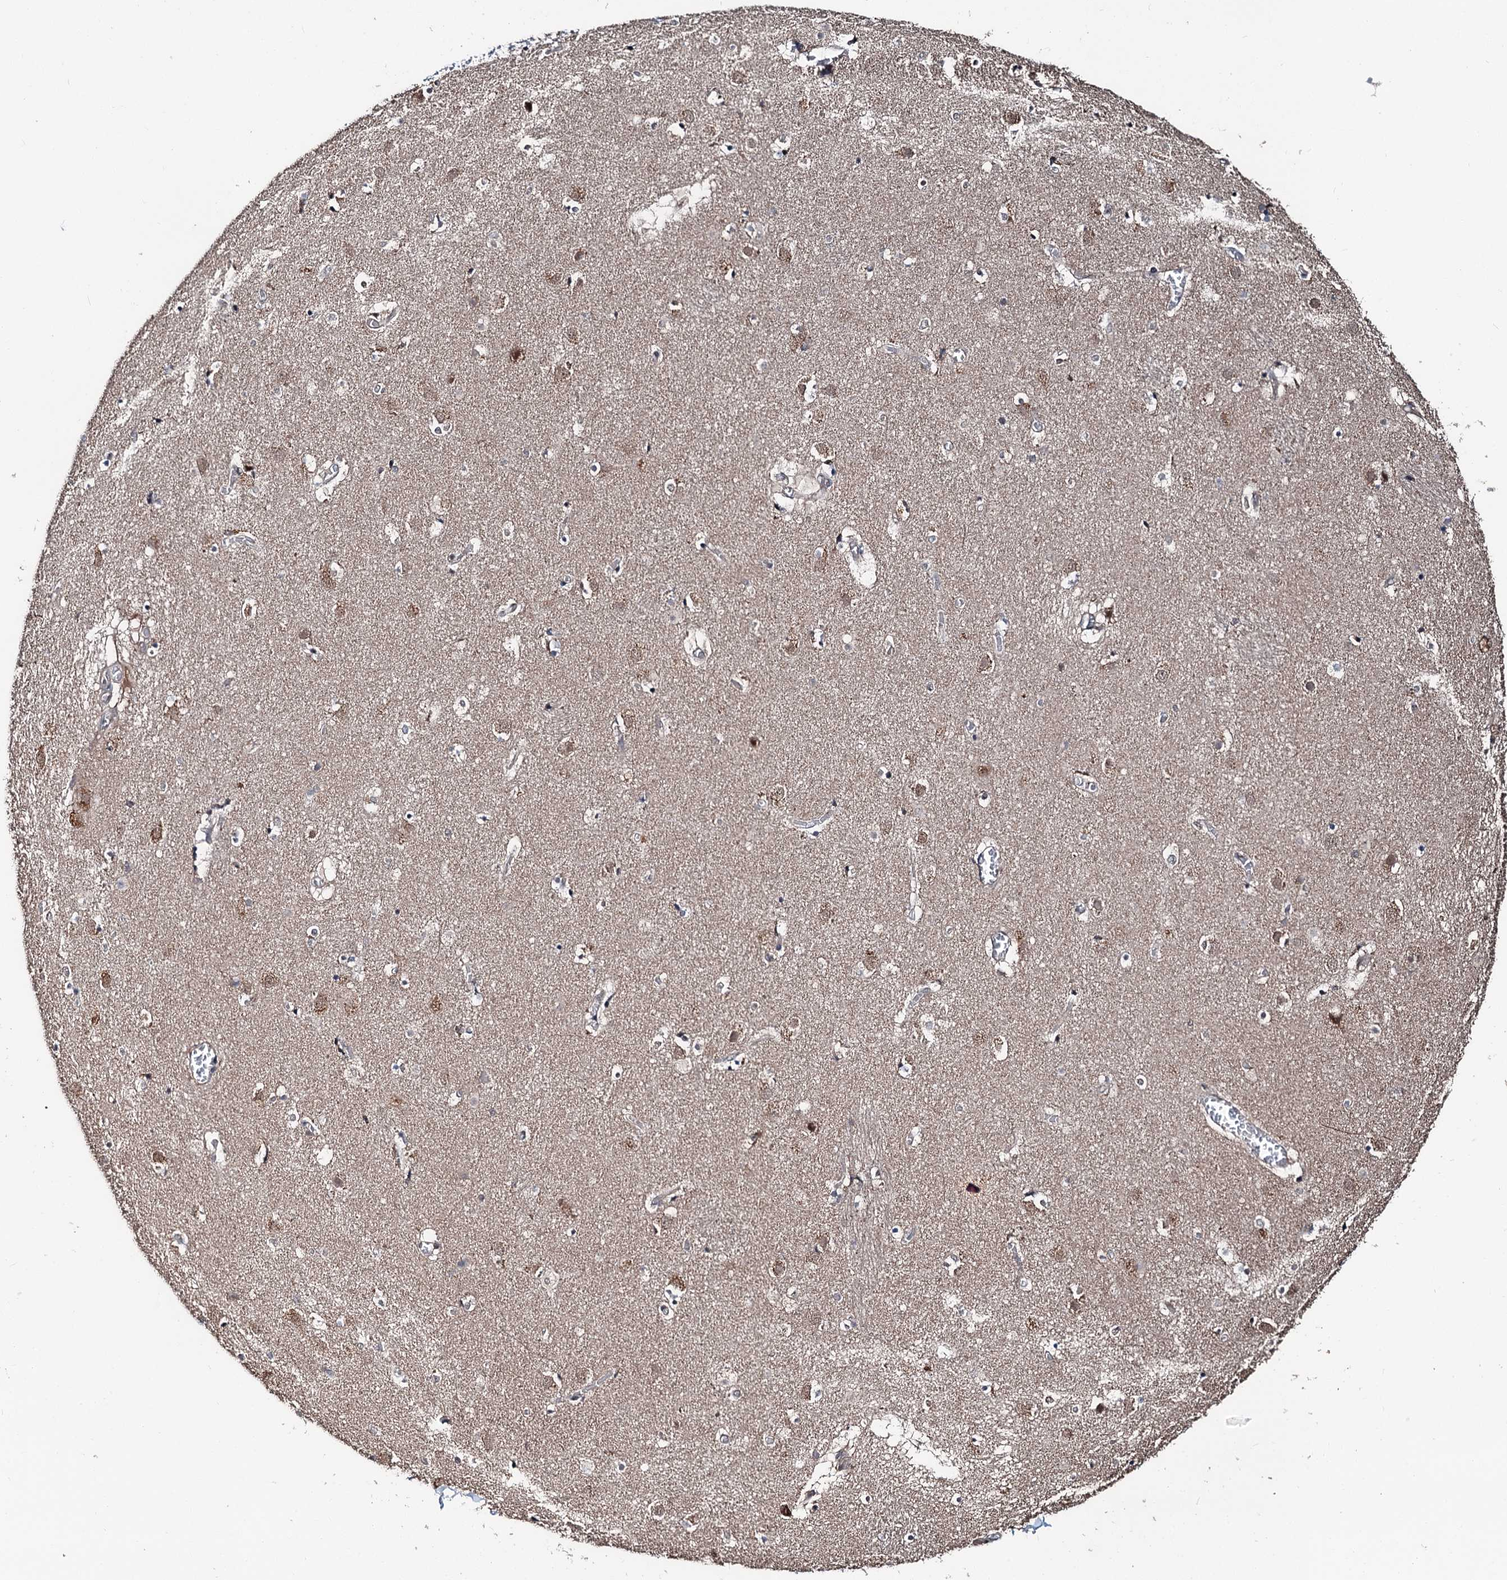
{"staining": {"intensity": "weak", "quantity": "25%-75%", "location": "cytoplasmic/membranous"}, "tissue": "caudate", "cell_type": "Glial cells", "image_type": "normal", "snomed": [{"axis": "morphology", "description": "Normal tissue, NOS"}, {"axis": "topography", "description": "Lateral ventricle wall"}], "caption": "Immunohistochemical staining of benign caudate exhibits low levels of weak cytoplasmic/membranous staining in approximately 25%-75% of glial cells. The staining was performed using DAB (3,3'-diaminobenzidine), with brown indicating positive protein expression. Nuclei are stained blue with hematoxylin.", "gene": "PSMD13", "patient": {"sex": "male", "age": 70}}